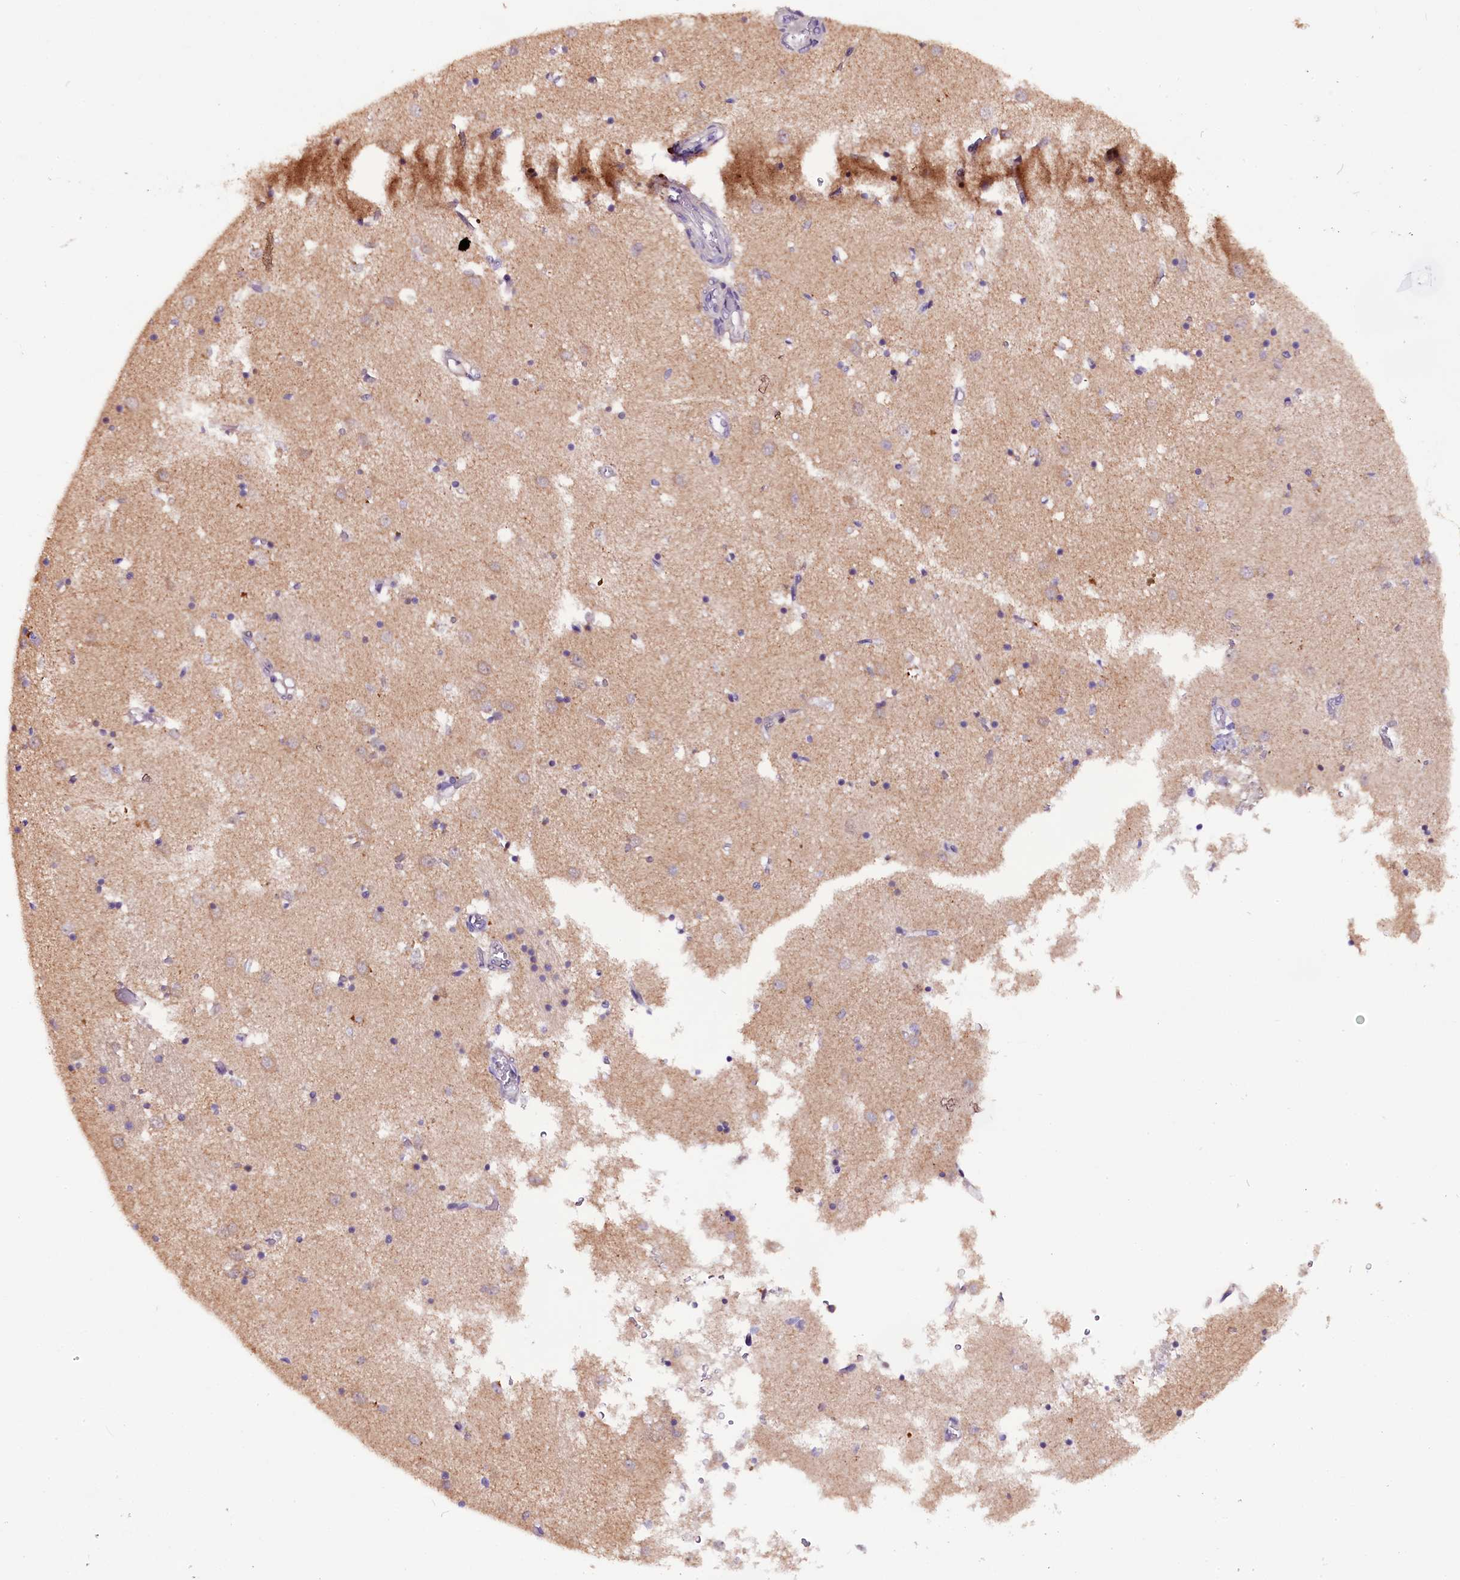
{"staining": {"intensity": "weak", "quantity": "25%-75%", "location": "cytoplasmic/membranous"}, "tissue": "caudate", "cell_type": "Glial cells", "image_type": "normal", "snomed": [{"axis": "morphology", "description": "Normal tissue, NOS"}, {"axis": "topography", "description": "Lateral ventricle wall"}], "caption": "Caudate stained for a protein shows weak cytoplasmic/membranous positivity in glial cells. The staining is performed using DAB (3,3'-diaminobenzidine) brown chromogen to label protein expression. The nuclei are counter-stained blue using hematoxylin.", "gene": "RPUSD2", "patient": {"sex": "male", "age": 70}}